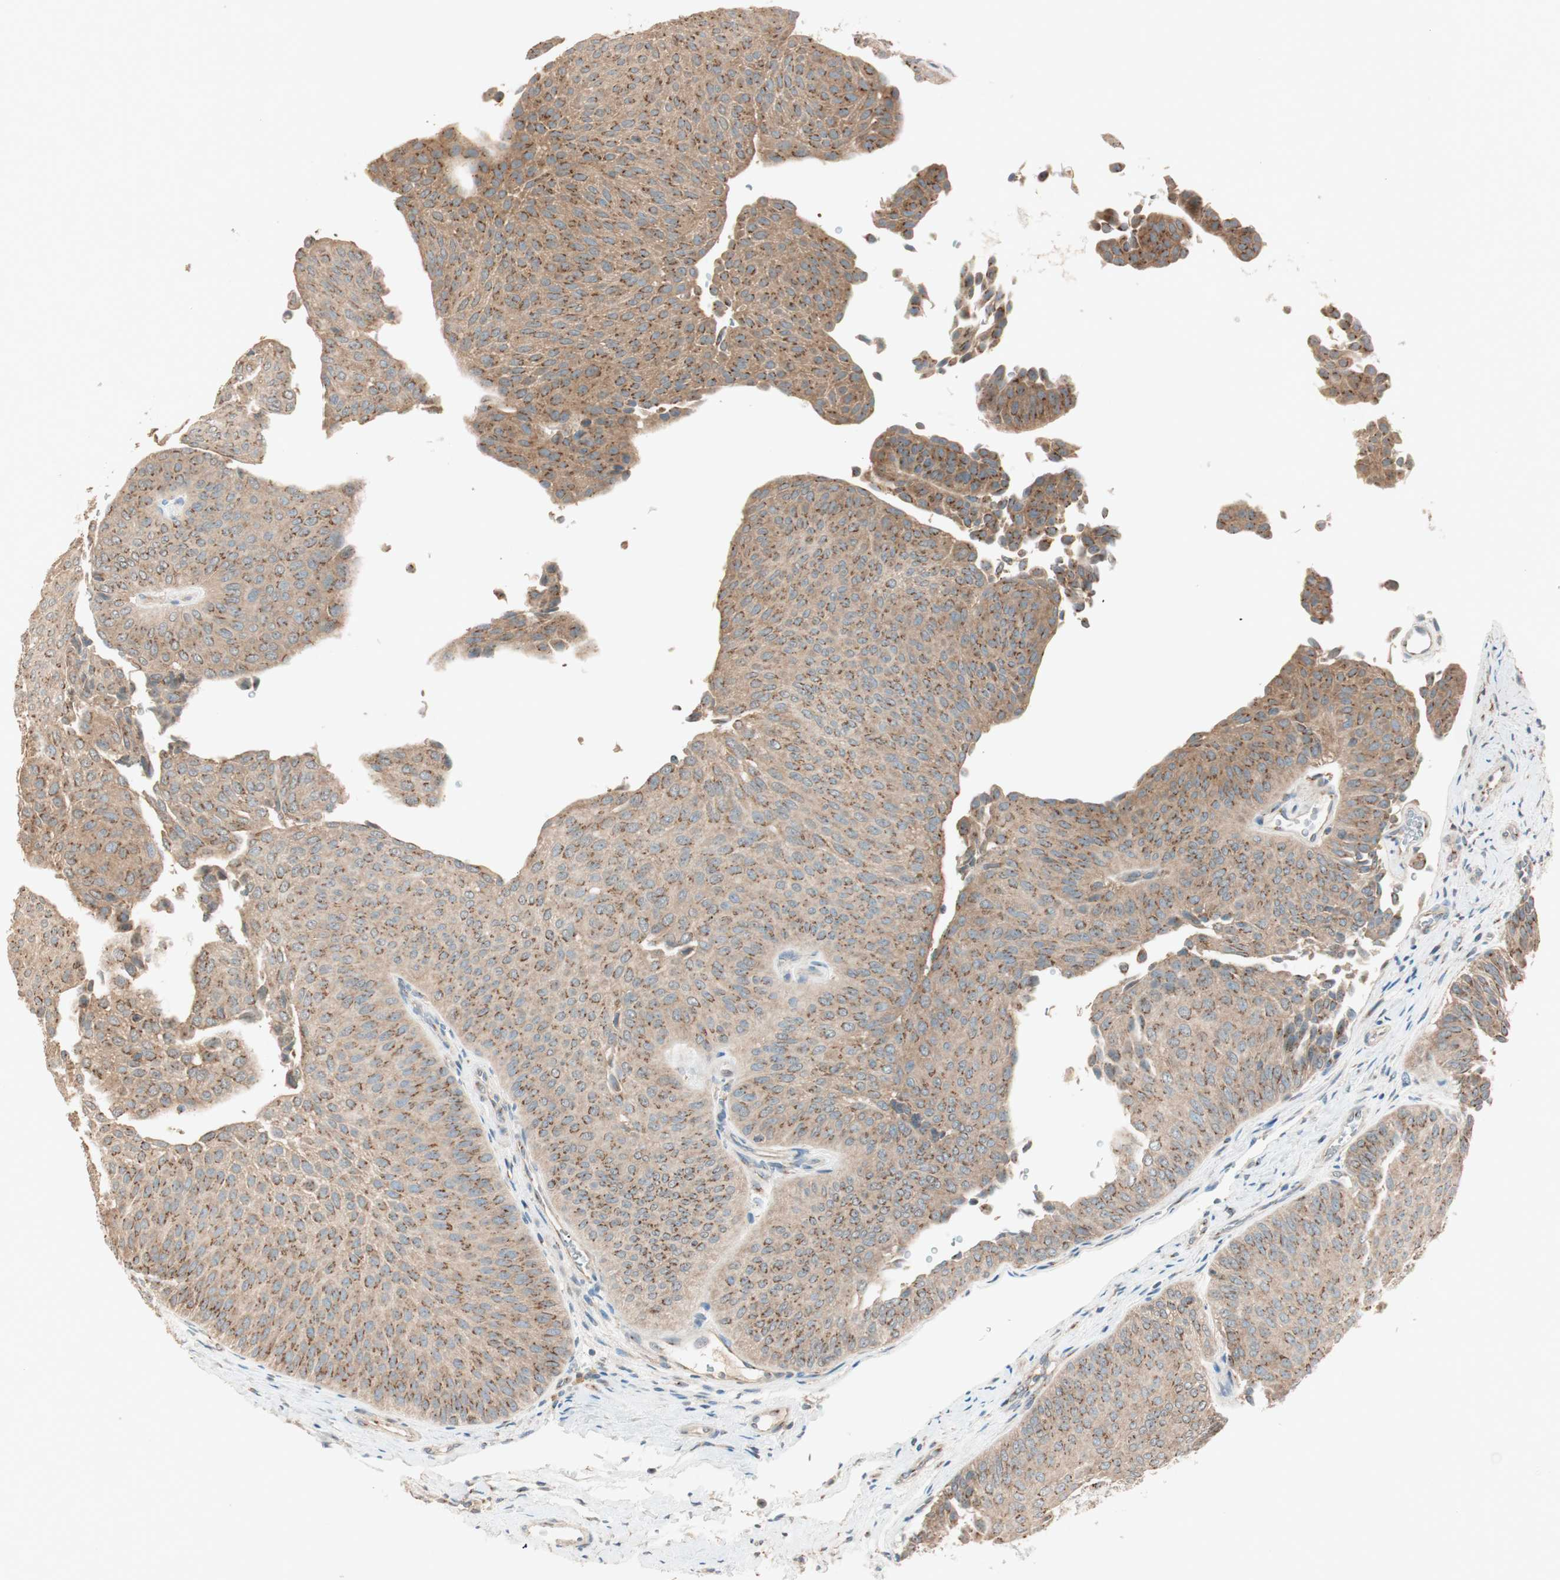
{"staining": {"intensity": "moderate", "quantity": ">75%", "location": "cytoplasmic/membranous"}, "tissue": "urothelial cancer", "cell_type": "Tumor cells", "image_type": "cancer", "snomed": [{"axis": "morphology", "description": "Urothelial carcinoma, Low grade"}, {"axis": "topography", "description": "Urinary bladder"}], "caption": "Immunohistochemistry (IHC) photomicrograph of neoplastic tissue: urothelial cancer stained using IHC displays medium levels of moderate protein expression localized specifically in the cytoplasmic/membranous of tumor cells, appearing as a cytoplasmic/membranous brown color.", "gene": "SEC16A", "patient": {"sex": "female", "age": 60}}